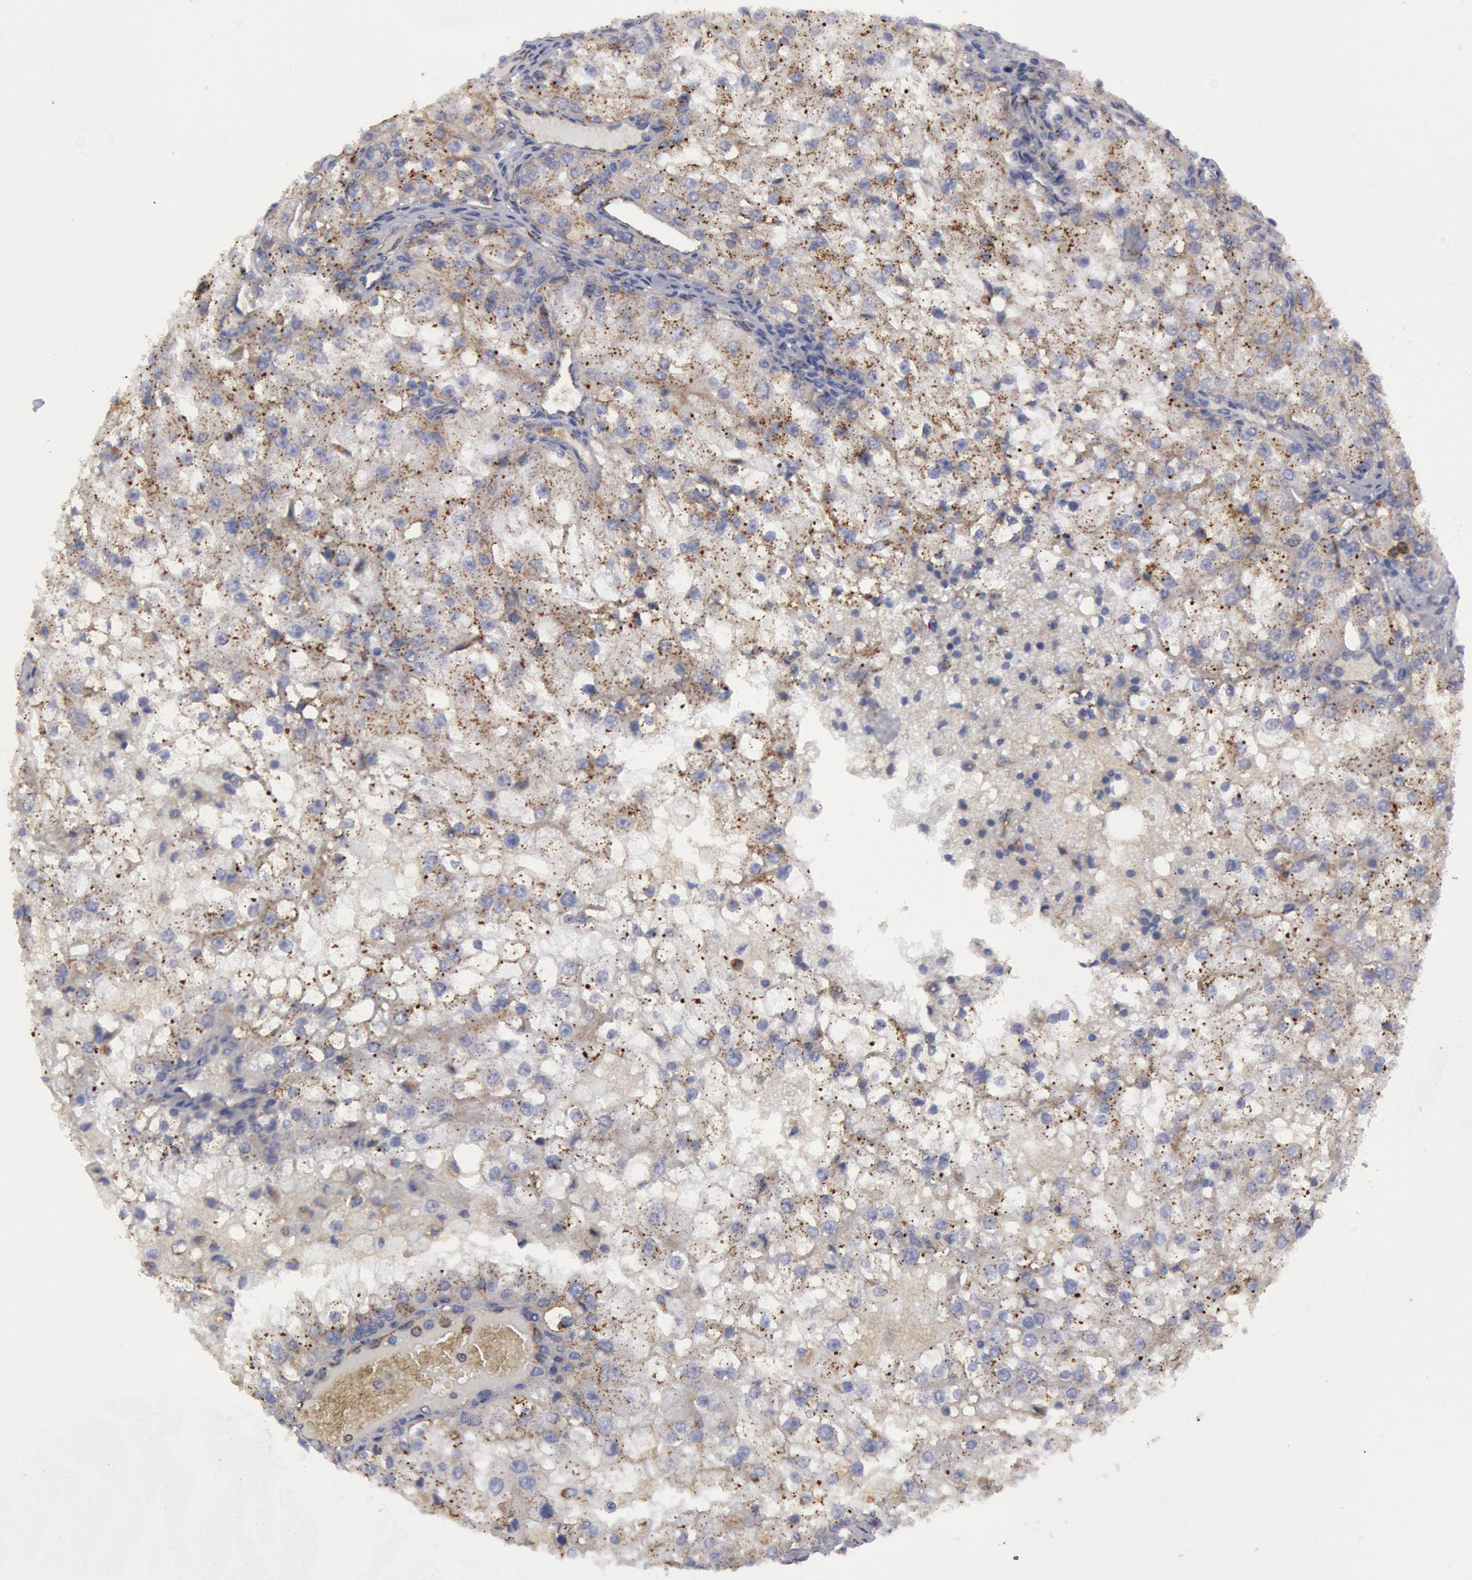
{"staining": {"intensity": "negative", "quantity": "none", "location": "none"}, "tissue": "renal cancer", "cell_type": "Tumor cells", "image_type": "cancer", "snomed": [{"axis": "morphology", "description": "Adenocarcinoma, NOS"}, {"axis": "topography", "description": "Kidney"}], "caption": "IHC histopathology image of neoplastic tissue: human adenocarcinoma (renal) stained with DAB (3,3'-diaminobenzidine) reveals no significant protein positivity in tumor cells. Nuclei are stained in blue.", "gene": "FLOT1", "patient": {"sex": "female", "age": 74}}